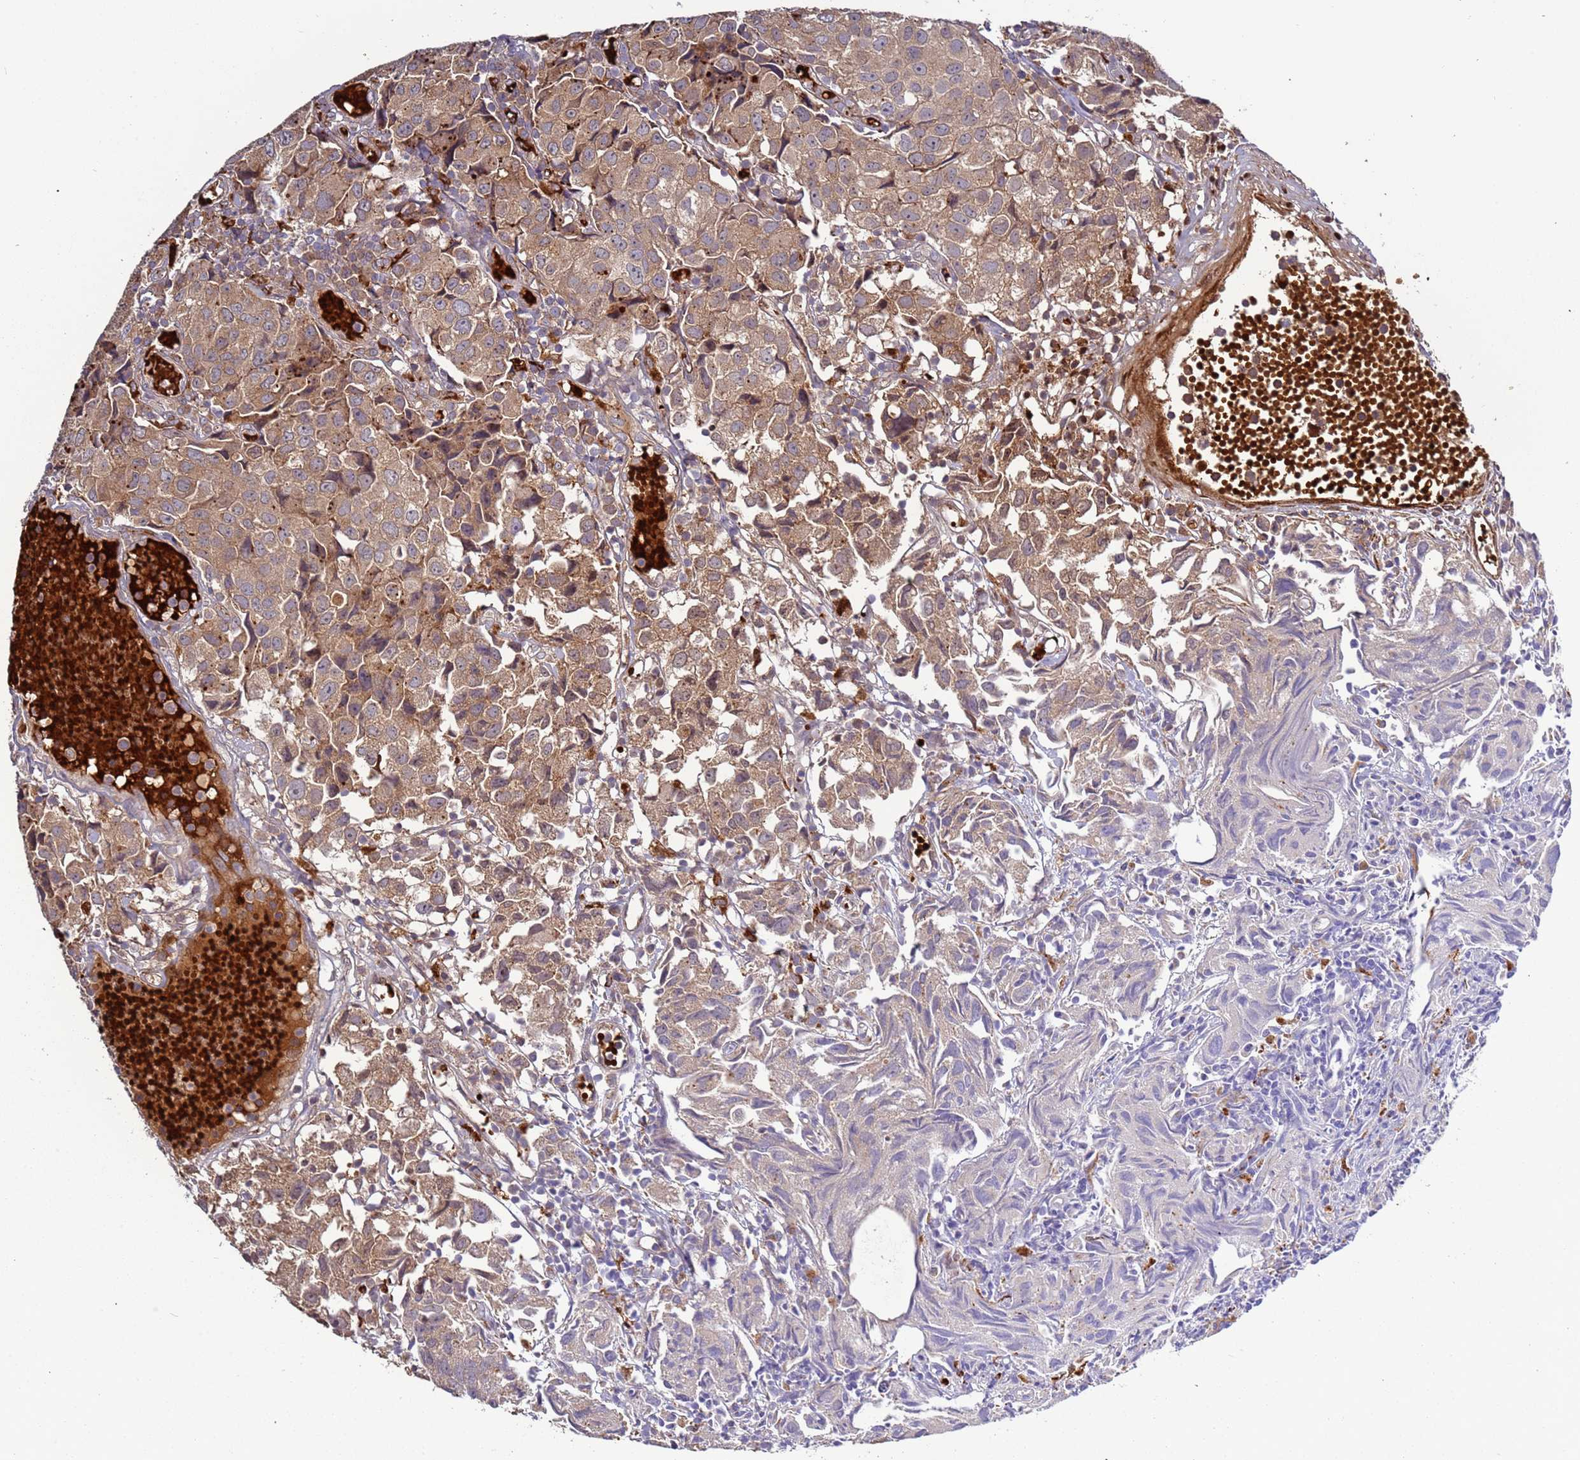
{"staining": {"intensity": "moderate", "quantity": ">75%", "location": "cytoplasmic/membranous"}, "tissue": "urothelial cancer", "cell_type": "Tumor cells", "image_type": "cancer", "snomed": [{"axis": "morphology", "description": "Urothelial carcinoma, High grade"}, {"axis": "topography", "description": "Urinary bladder"}], "caption": "Immunohistochemical staining of human high-grade urothelial carcinoma displays medium levels of moderate cytoplasmic/membranous protein positivity in approximately >75% of tumor cells. (Stains: DAB (3,3'-diaminobenzidine) in brown, nuclei in blue, Microscopy: brightfield microscopy at high magnification).", "gene": "VPS36", "patient": {"sex": "female", "age": 75}}